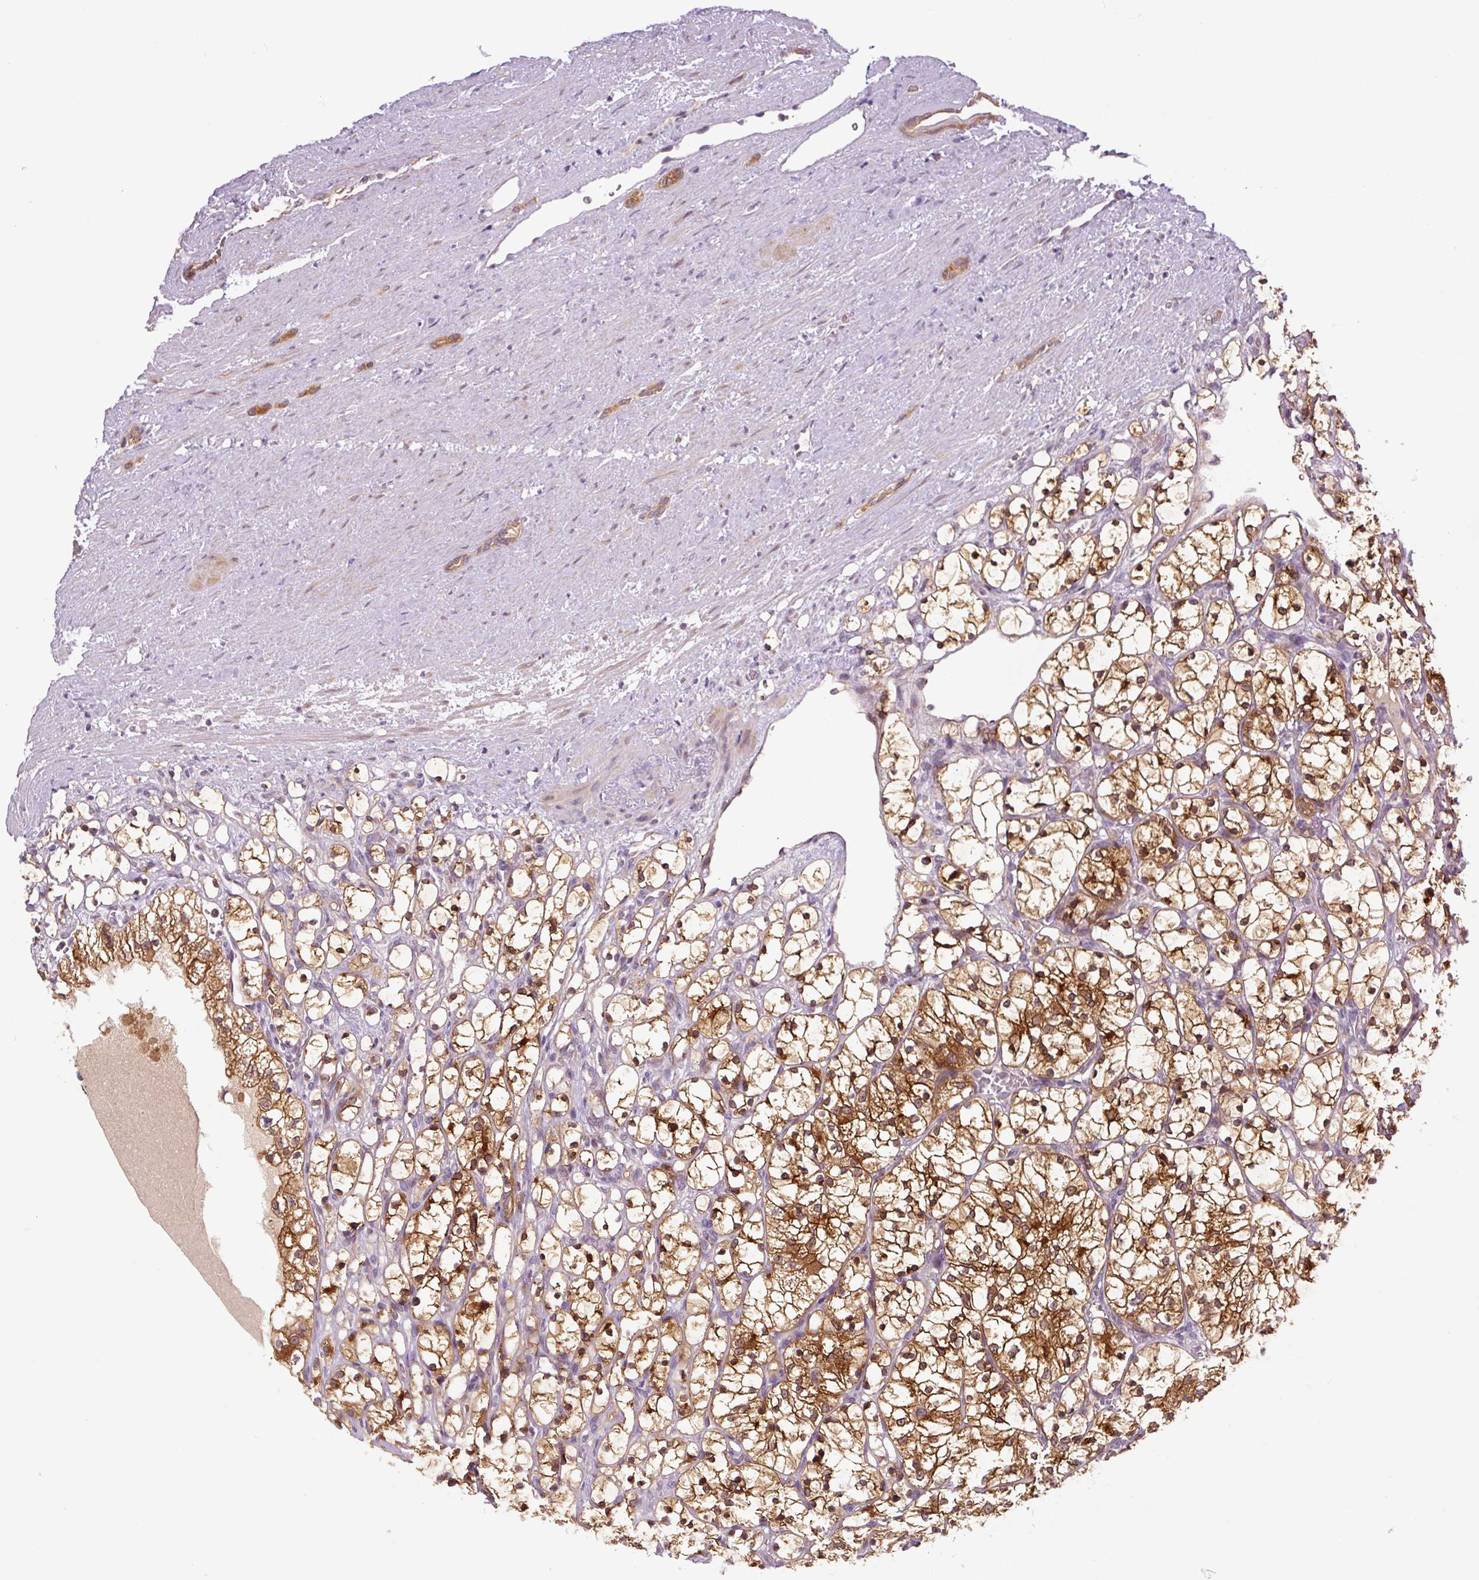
{"staining": {"intensity": "moderate", "quantity": ">75%", "location": "cytoplasmic/membranous"}, "tissue": "renal cancer", "cell_type": "Tumor cells", "image_type": "cancer", "snomed": [{"axis": "morphology", "description": "Adenocarcinoma, NOS"}, {"axis": "topography", "description": "Kidney"}], "caption": "The histopathology image displays staining of renal cancer, revealing moderate cytoplasmic/membranous protein staining (brown color) within tumor cells.", "gene": "PRKAA2", "patient": {"sex": "female", "age": 69}}